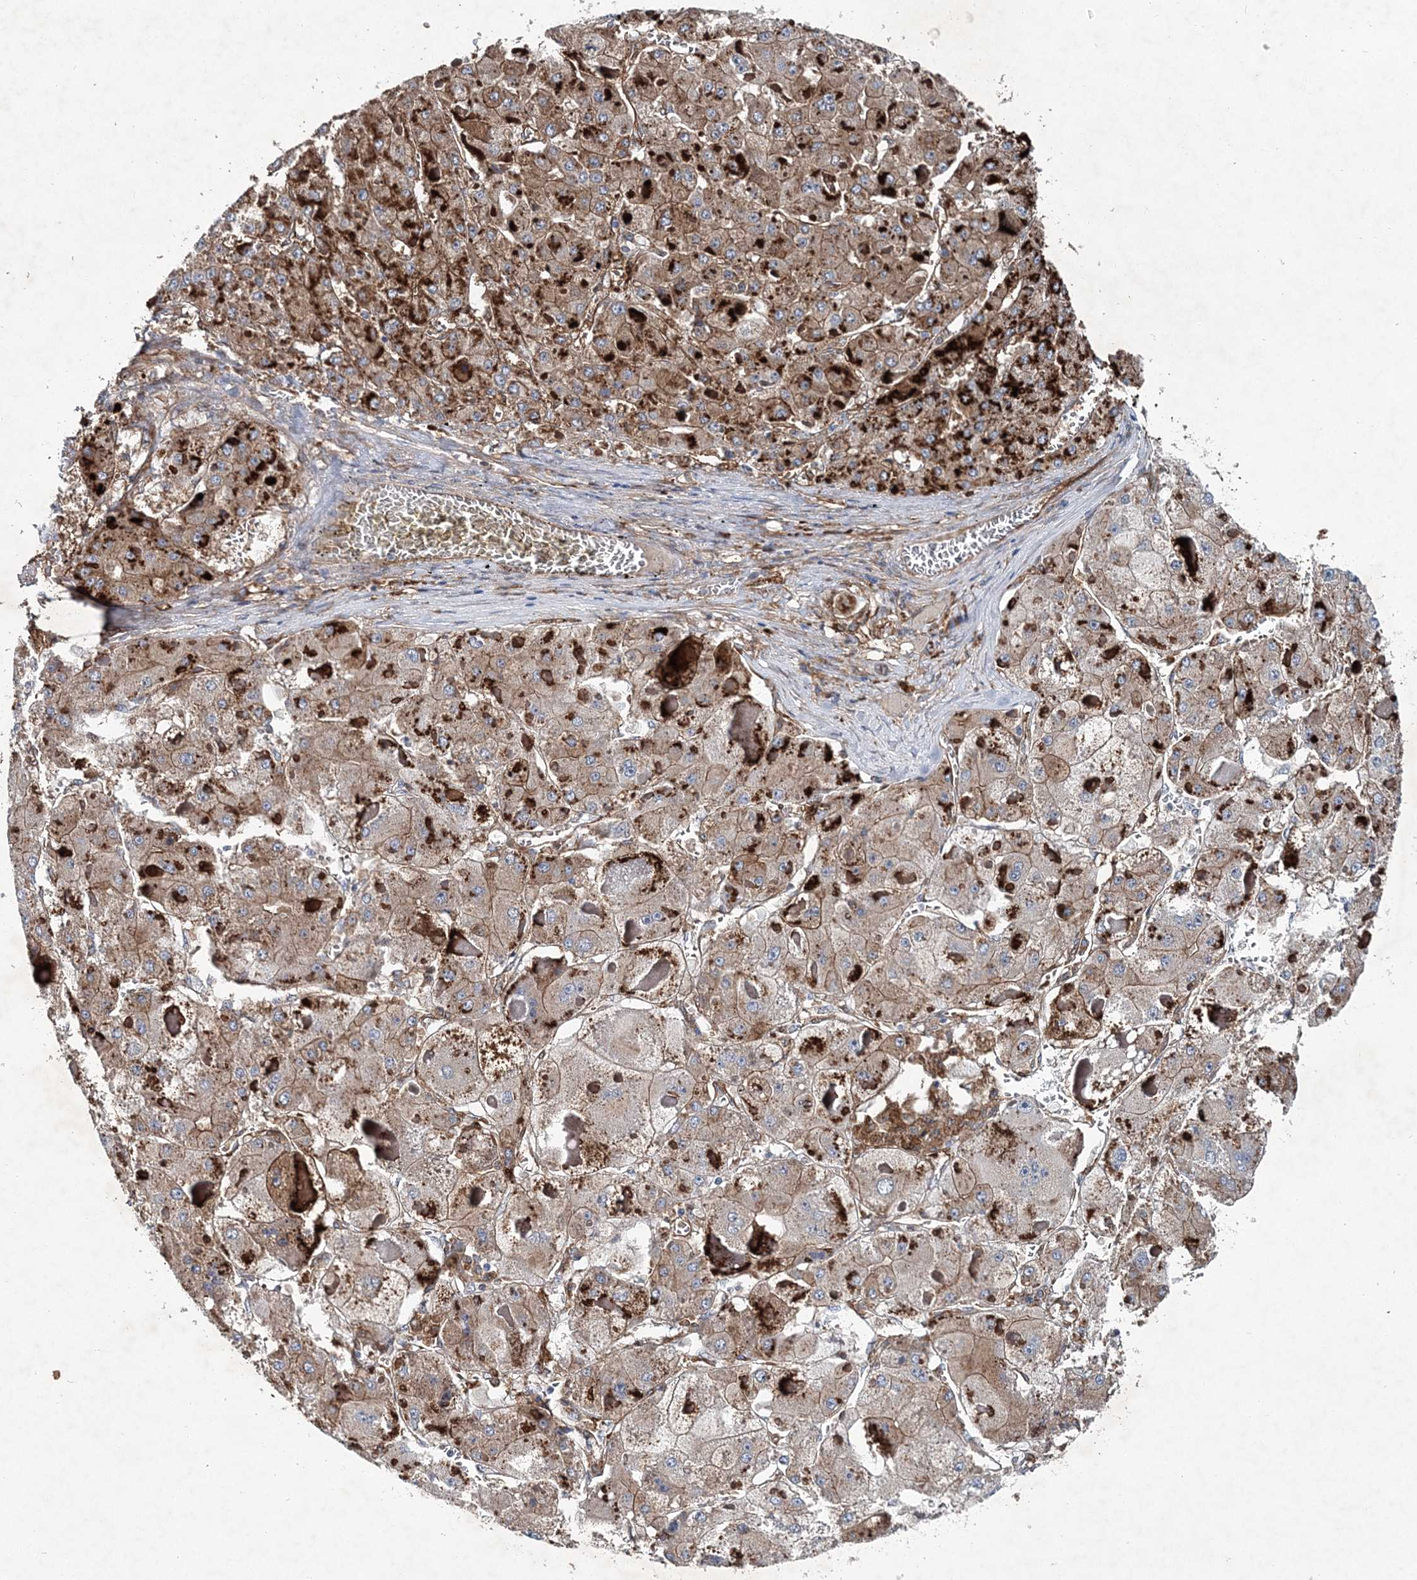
{"staining": {"intensity": "strong", "quantity": ">75%", "location": "cytoplasmic/membranous"}, "tissue": "liver cancer", "cell_type": "Tumor cells", "image_type": "cancer", "snomed": [{"axis": "morphology", "description": "Carcinoma, Hepatocellular, NOS"}, {"axis": "topography", "description": "Liver"}], "caption": "A histopathology image showing strong cytoplasmic/membranous expression in approximately >75% of tumor cells in liver hepatocellular carcinoma, as visualized by brown immunohistochemical staining.", "gene": "SPOPL", "patient": {"sex": "female", "age": 73}}